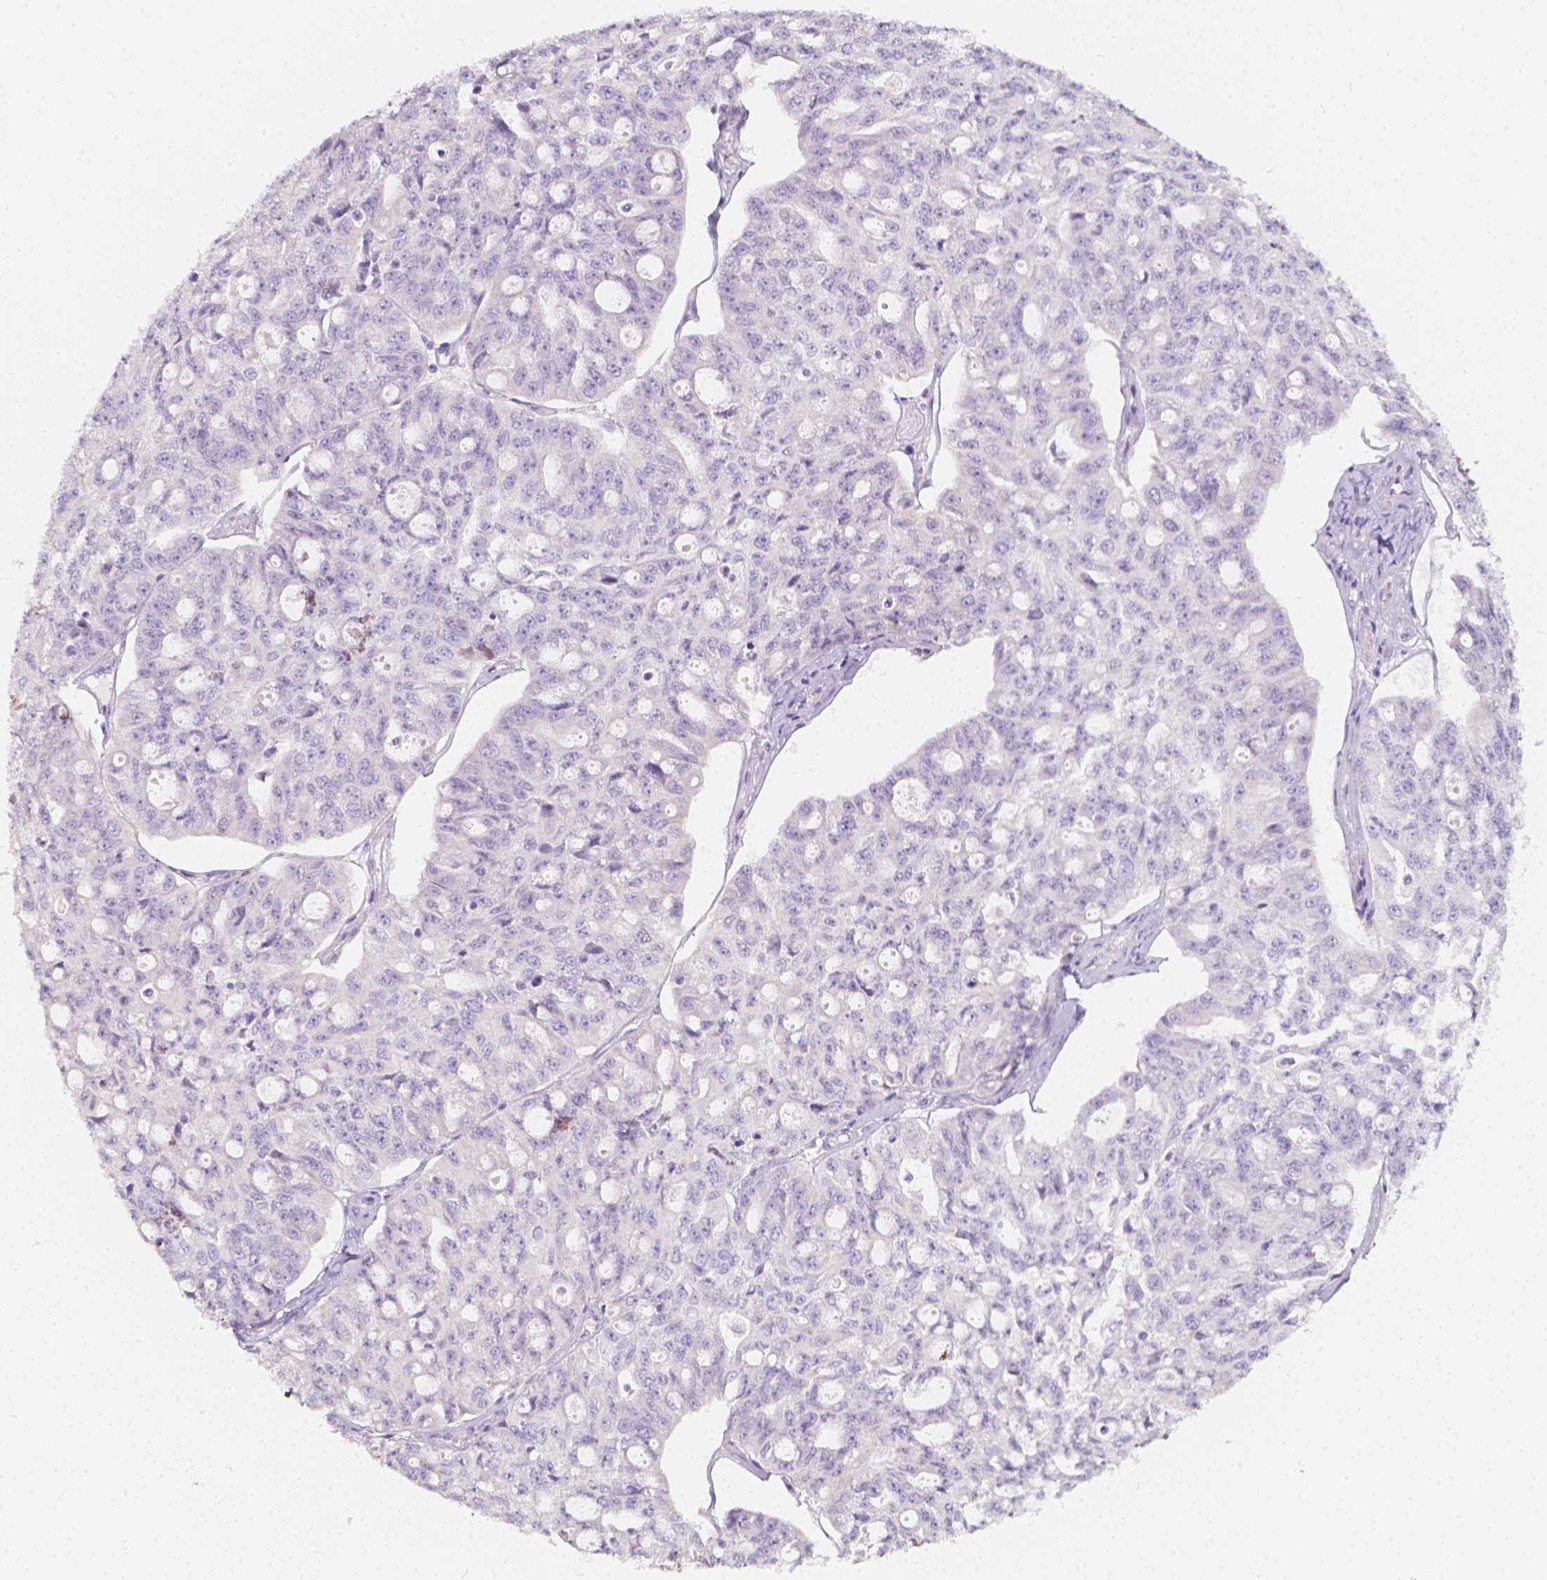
{"staining": {"intensity": "negative", "quantity": "none", "location": "none"}, "tissue": "ovarian cancer", "cell_type": "Tumor cells", "image_type": "cancer", "snomed": [{"axis": "morphology", "description": "Carcinoma, endometroid"}, {"axis": "topography", "description": "Ovary"}], "caption": "High power microscopy photomicrograph of an immunohistochemistry (IHC) histopathology image of endometroid carcinoma (ovarian), revealing no significant positivity in tumor cells. (Stains: DAB (3,3'-diaminobenzidine) immunohistochemistry (IHC) with hematoxylin counter stain, Microscopy: brightfield microscopy at high magnification).", "gene": "RBFOX1", "patient": {"sex": "female", "age": 65}}